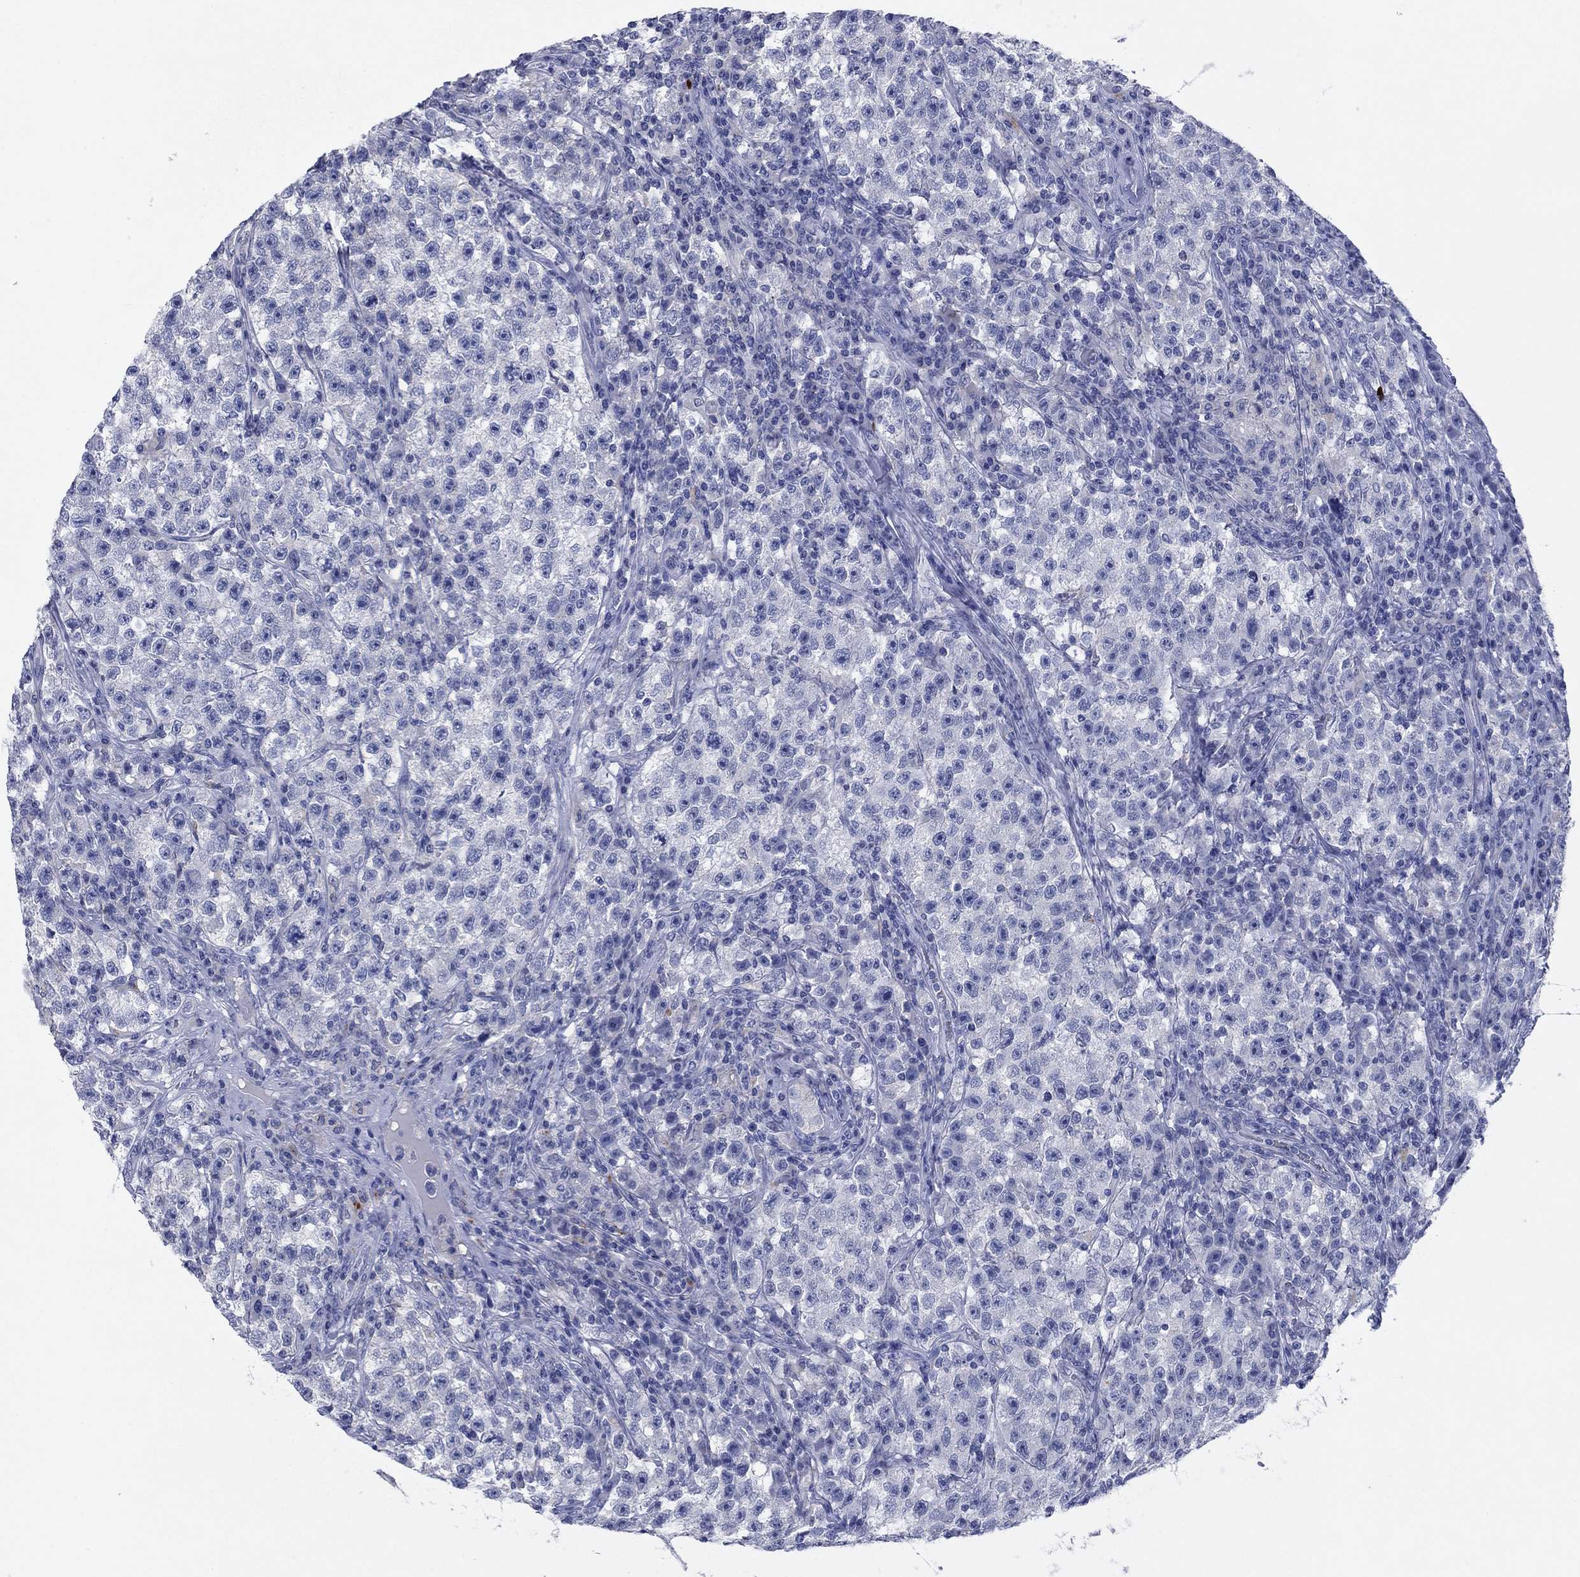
{"staining": {"intensity": "negative", "quantity": "none", "location": "none"}, "tissue": "testis cancer", "cell_type": "Tumor cells", "image_type": "cancer", "snomed": [{"axis": "morphology", "description": "Seminoma, NOS"}, {"axis": "topography", "description": "Testis"}], "caption": "There is no significant expression in tumor cells of testis cancer (seminoma). The staining was performed using DAB to visualize the protein expression in brown, while the nuclei were stained in blue with hematoxylin (Magnification: 20x).", "gene": "CNTNAP4", "patient": {"sex": "male", "age": 22}}